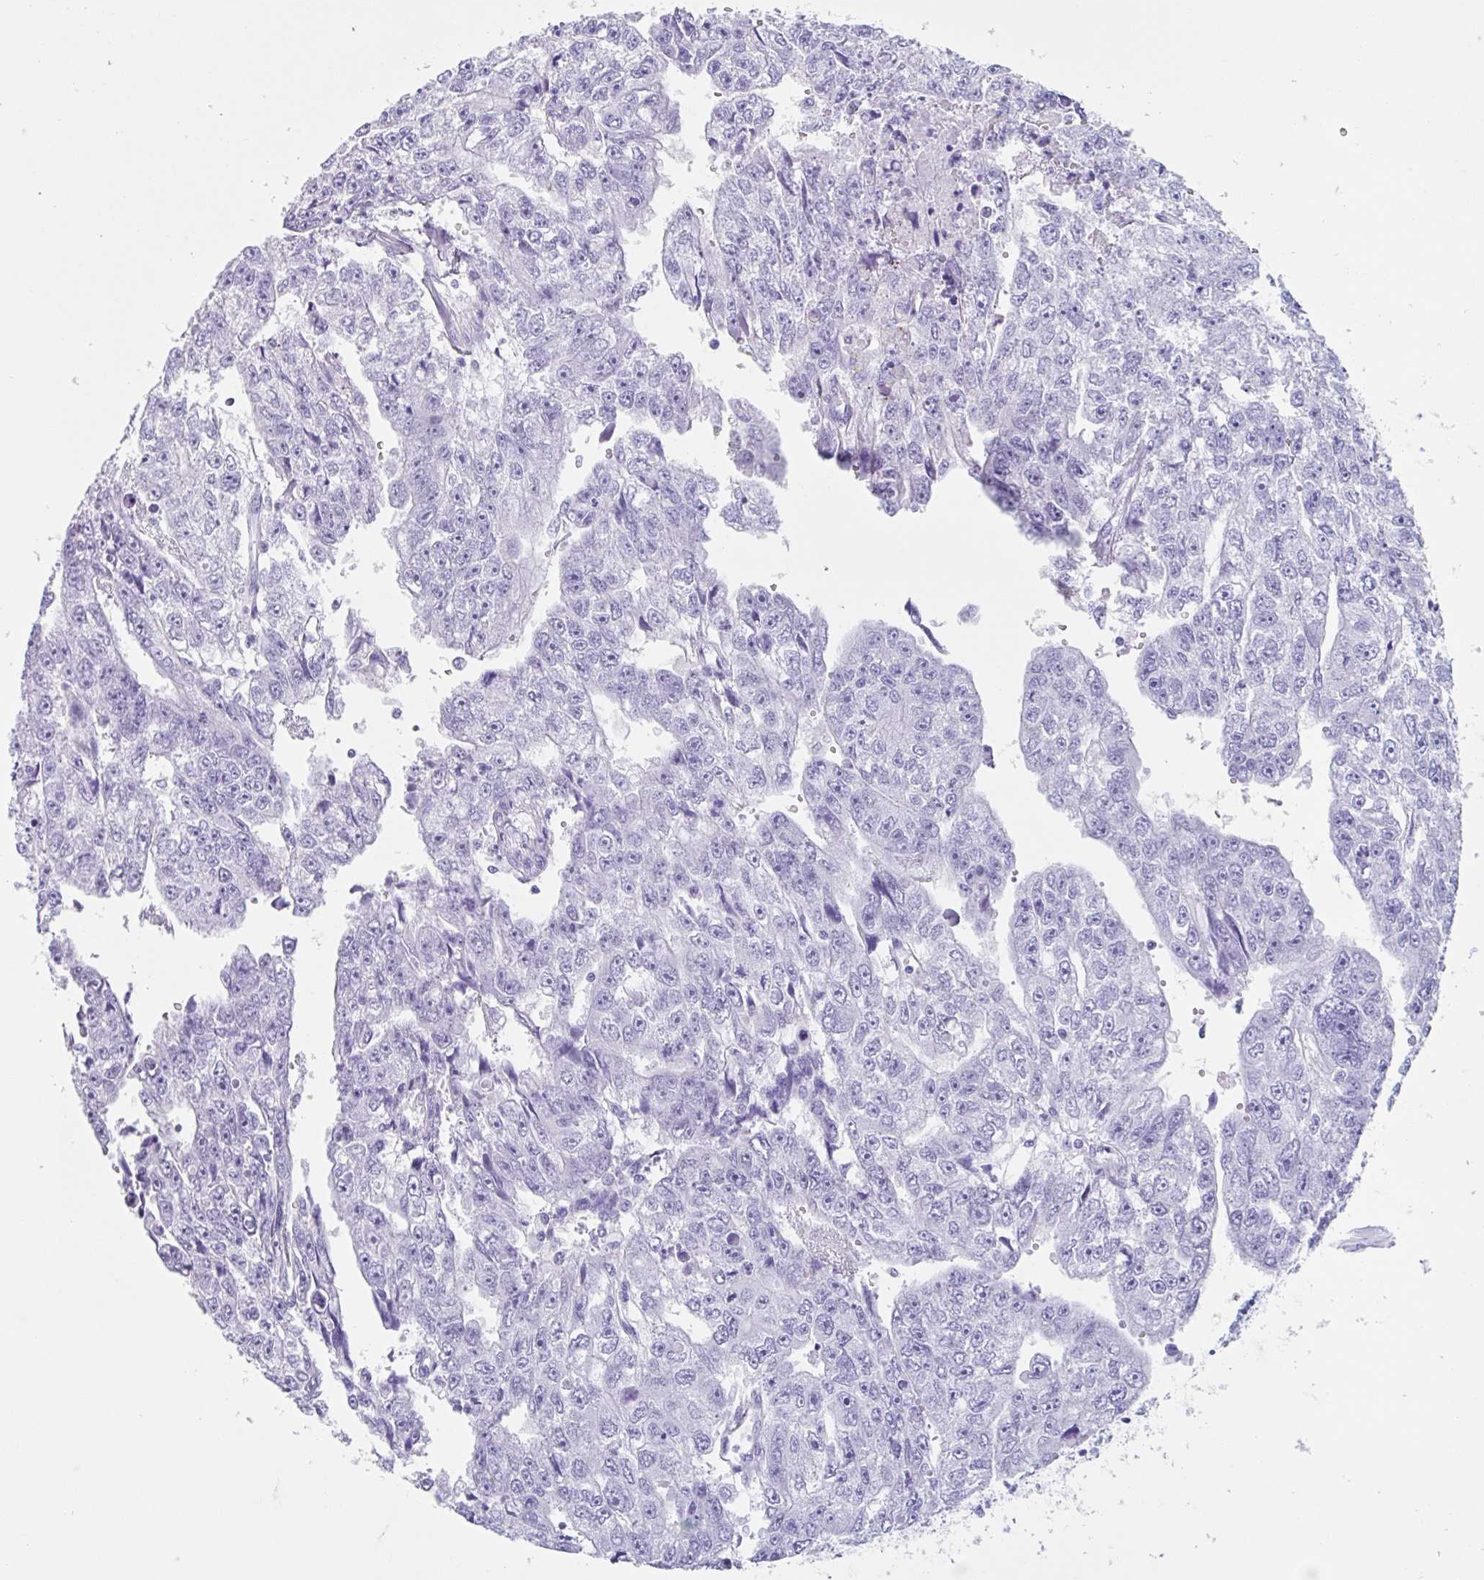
{"staining": {"intensity": "negative", "quantity": "none", "location": "none"}, "tissue": "testis cancer", "cell_type": "Tumor cells", "image_type": "cancer", "snomed": [{"axis": "morphology", "description": "Carcinoma, Embryonal, NOS"}, {"axis": "topography", "description": "Testis"}], "caption": "DAB (3,3'-diaminobenzidine) immunohistochemical staining of testis cancer (embryonal carcinoma) demonstrates no significant expression in tumor cells.", "gene": "CPTP", "patient": {"sex": "male", "age": 20}}